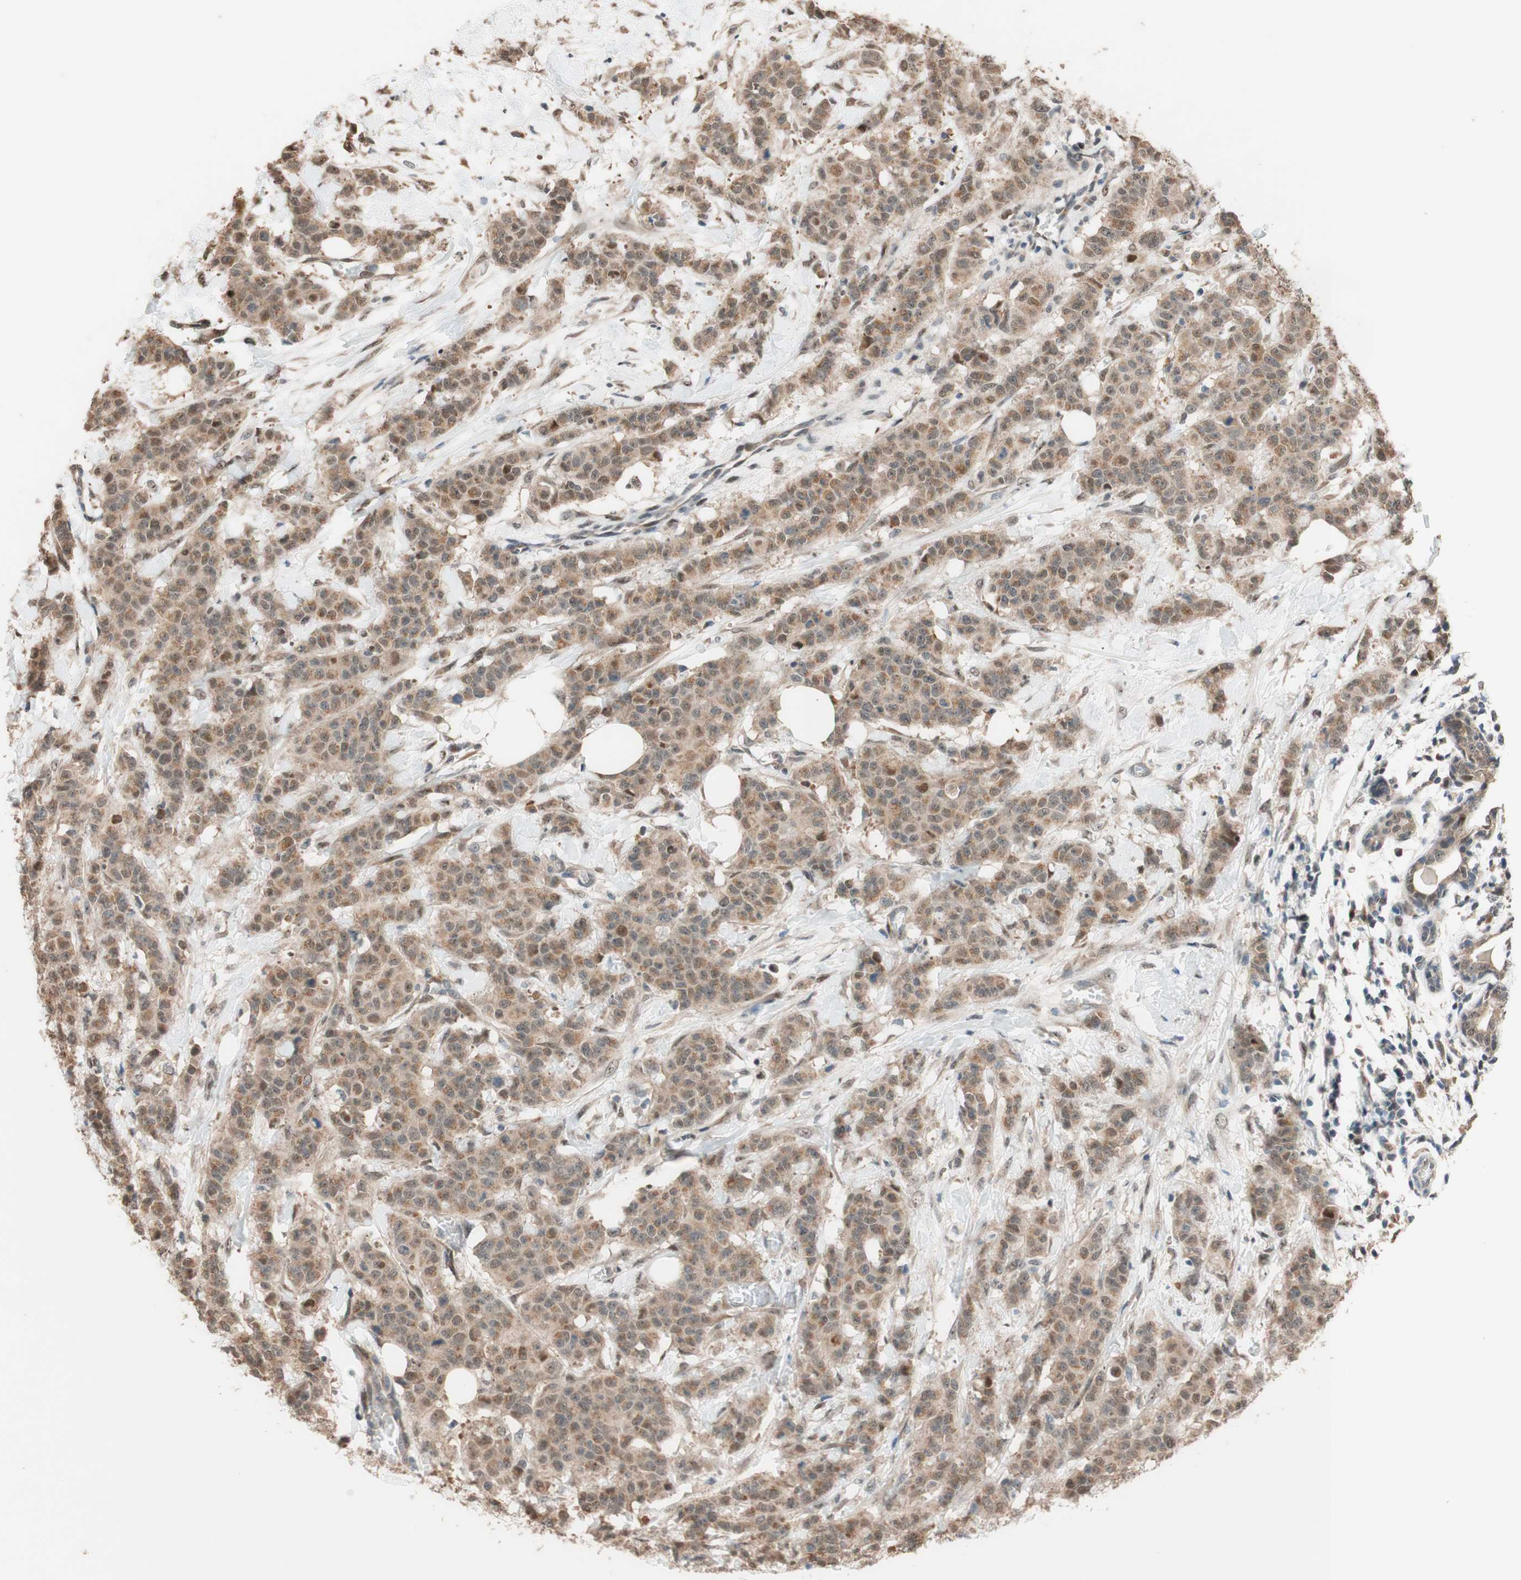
{"staining": {"intensity": "moderate", "quantity": ">75%", "location": "cytoplasmic/membranous"}, "tissue": "breast cancer", "cell_type": "Tumor cells", "image_type": "cancer", "snomed": [{"axis": "morphology", "description": "Normal tissue, NOS"}, {"axis": "morphology", "description": "Duct carcinoma"}, {"axis": "topography", "description": "Breast"}], "caption": "High-power microscopy captured an immunohistochemistry image of breast cancer, revealing moderate cytoplasmic/membranous staining in approximately >75% of tumor cells. (DAB (3,3'-diaminobenzidine) IHC, brown staining for protein, blue staining for nuclei).", "gene": "CCNC", "patient": {"sex": "female", "age": 40}}